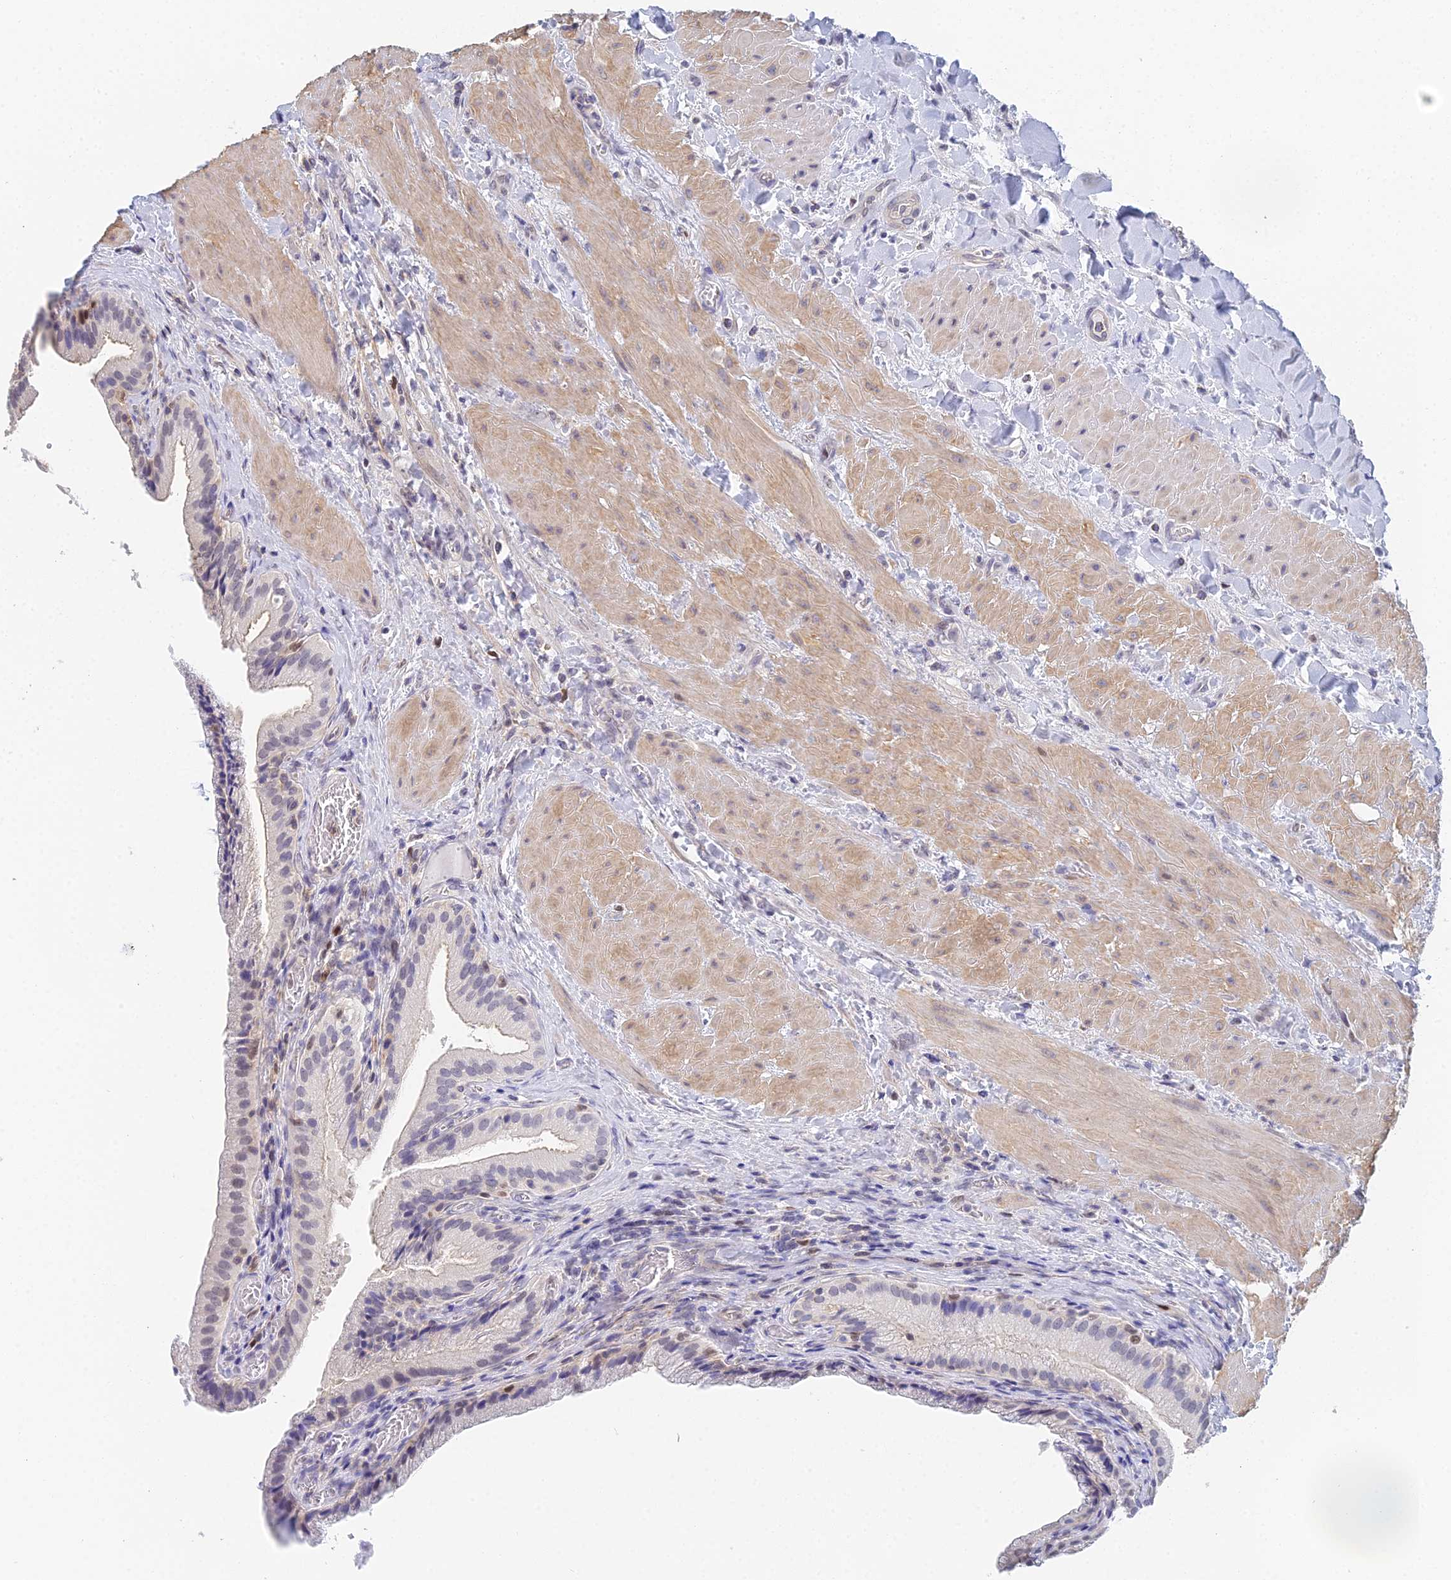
{"staining": {"intensity": "weak", "quantity": "<25%", "location": "nuclear"}, "tissue": "gallbladder", "cell_type": "Glandular cells", "image_type": "normal", "snomed": [{"axis": "morphology", "description": "Normal tissue, NOS"}, {"axis": "topography", "description": "Gallbladder"}], "caption": "IHC histopathology image of unremarkable gallbladder: gallbladder stained with DAB (3,3'-diaminobenzidine) demonstrates no significant protein staining in glandular cells. Nuclei are stained in blue.", "gene": "MCM2", "patient": {"sex": "male", "age": 24}}